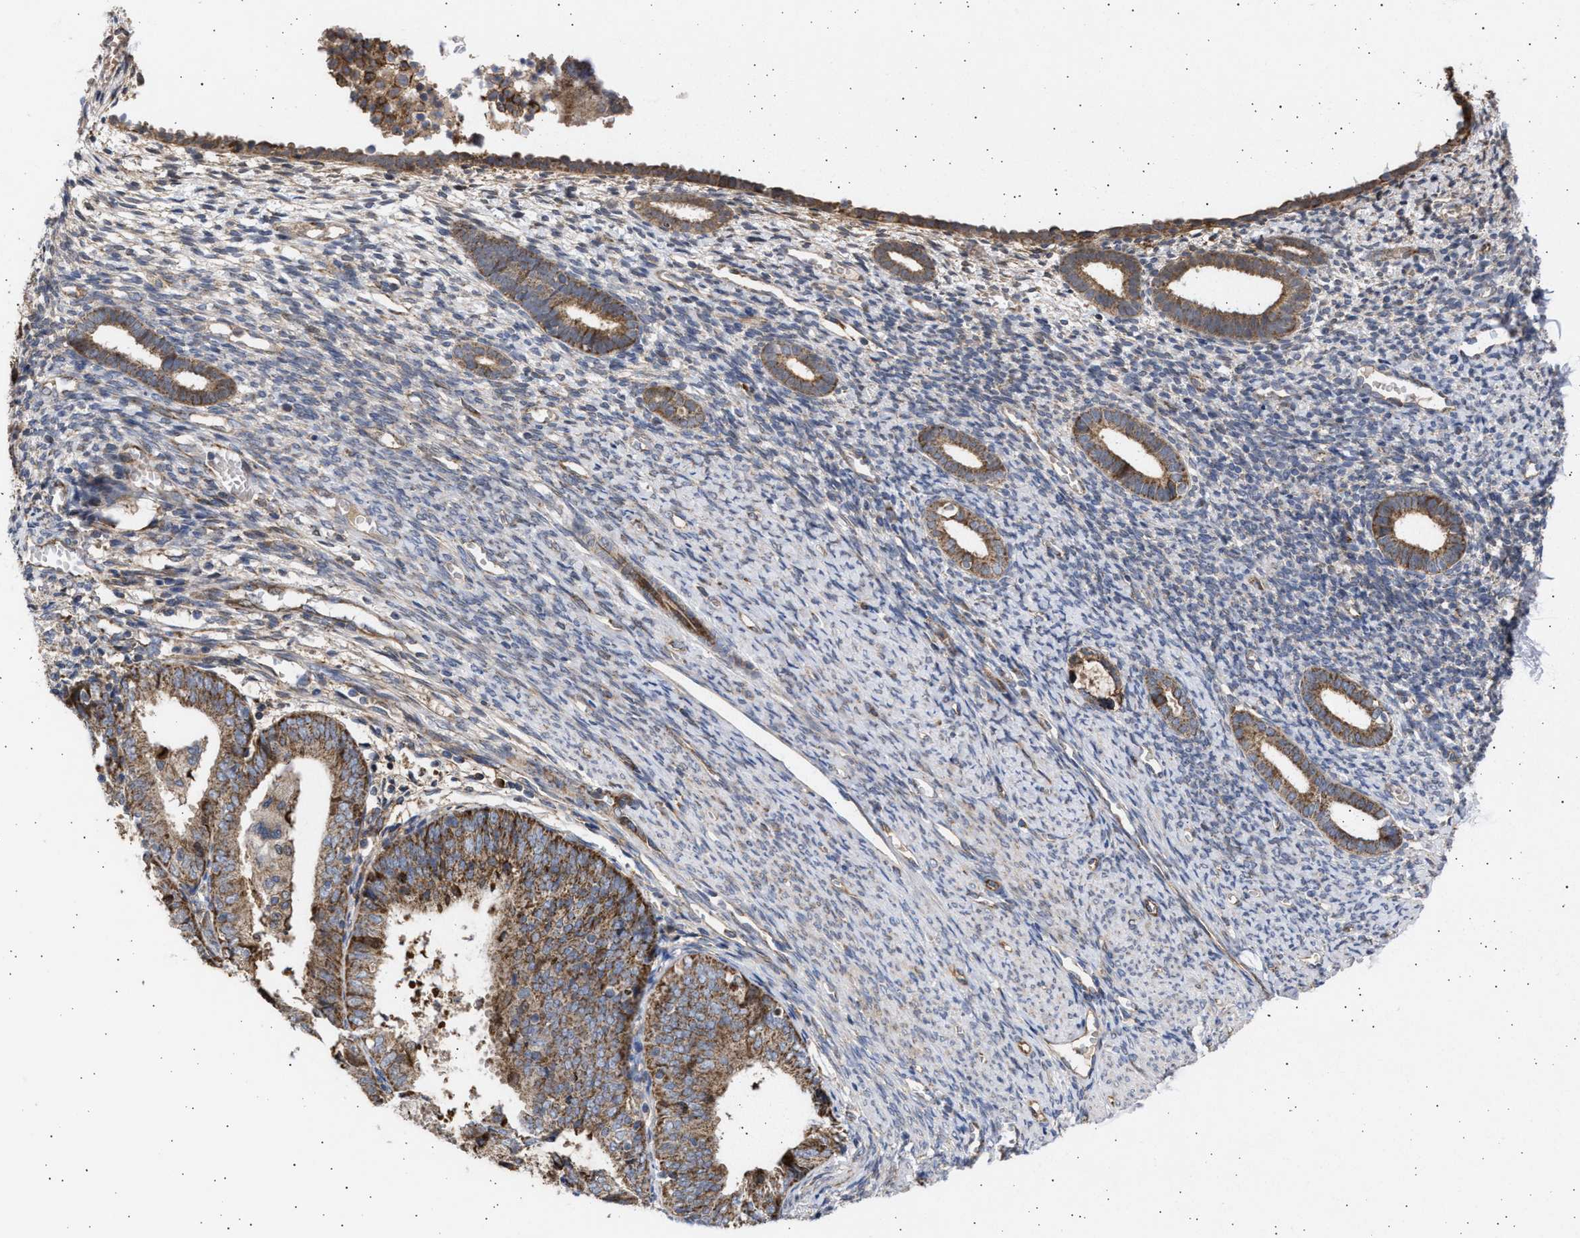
{"staining": {"intensity": "weak", "quantity": "<25%", "location": "cytoplasmic/membranous"}, "tissue": "endometrium", "cell_type": "Cells in endometrial stroma", "image_type": "normal", "snomed": [{"axis": "morphology", "description": "Normal tissue, NOS"}, {"axis": "morphology", "description": "Adenocarcinoma, NOS"}, {"axis": "topography", "description": "Endometrium"}], "caption": "The image displays no staining of cells in endometrial stroma in benign endometrium. (Immunohistochemistry (ihc), brightfield microscopy, high magnification).", "gene": "TTC19", "patient": {"sex": "female", "age": 57}}